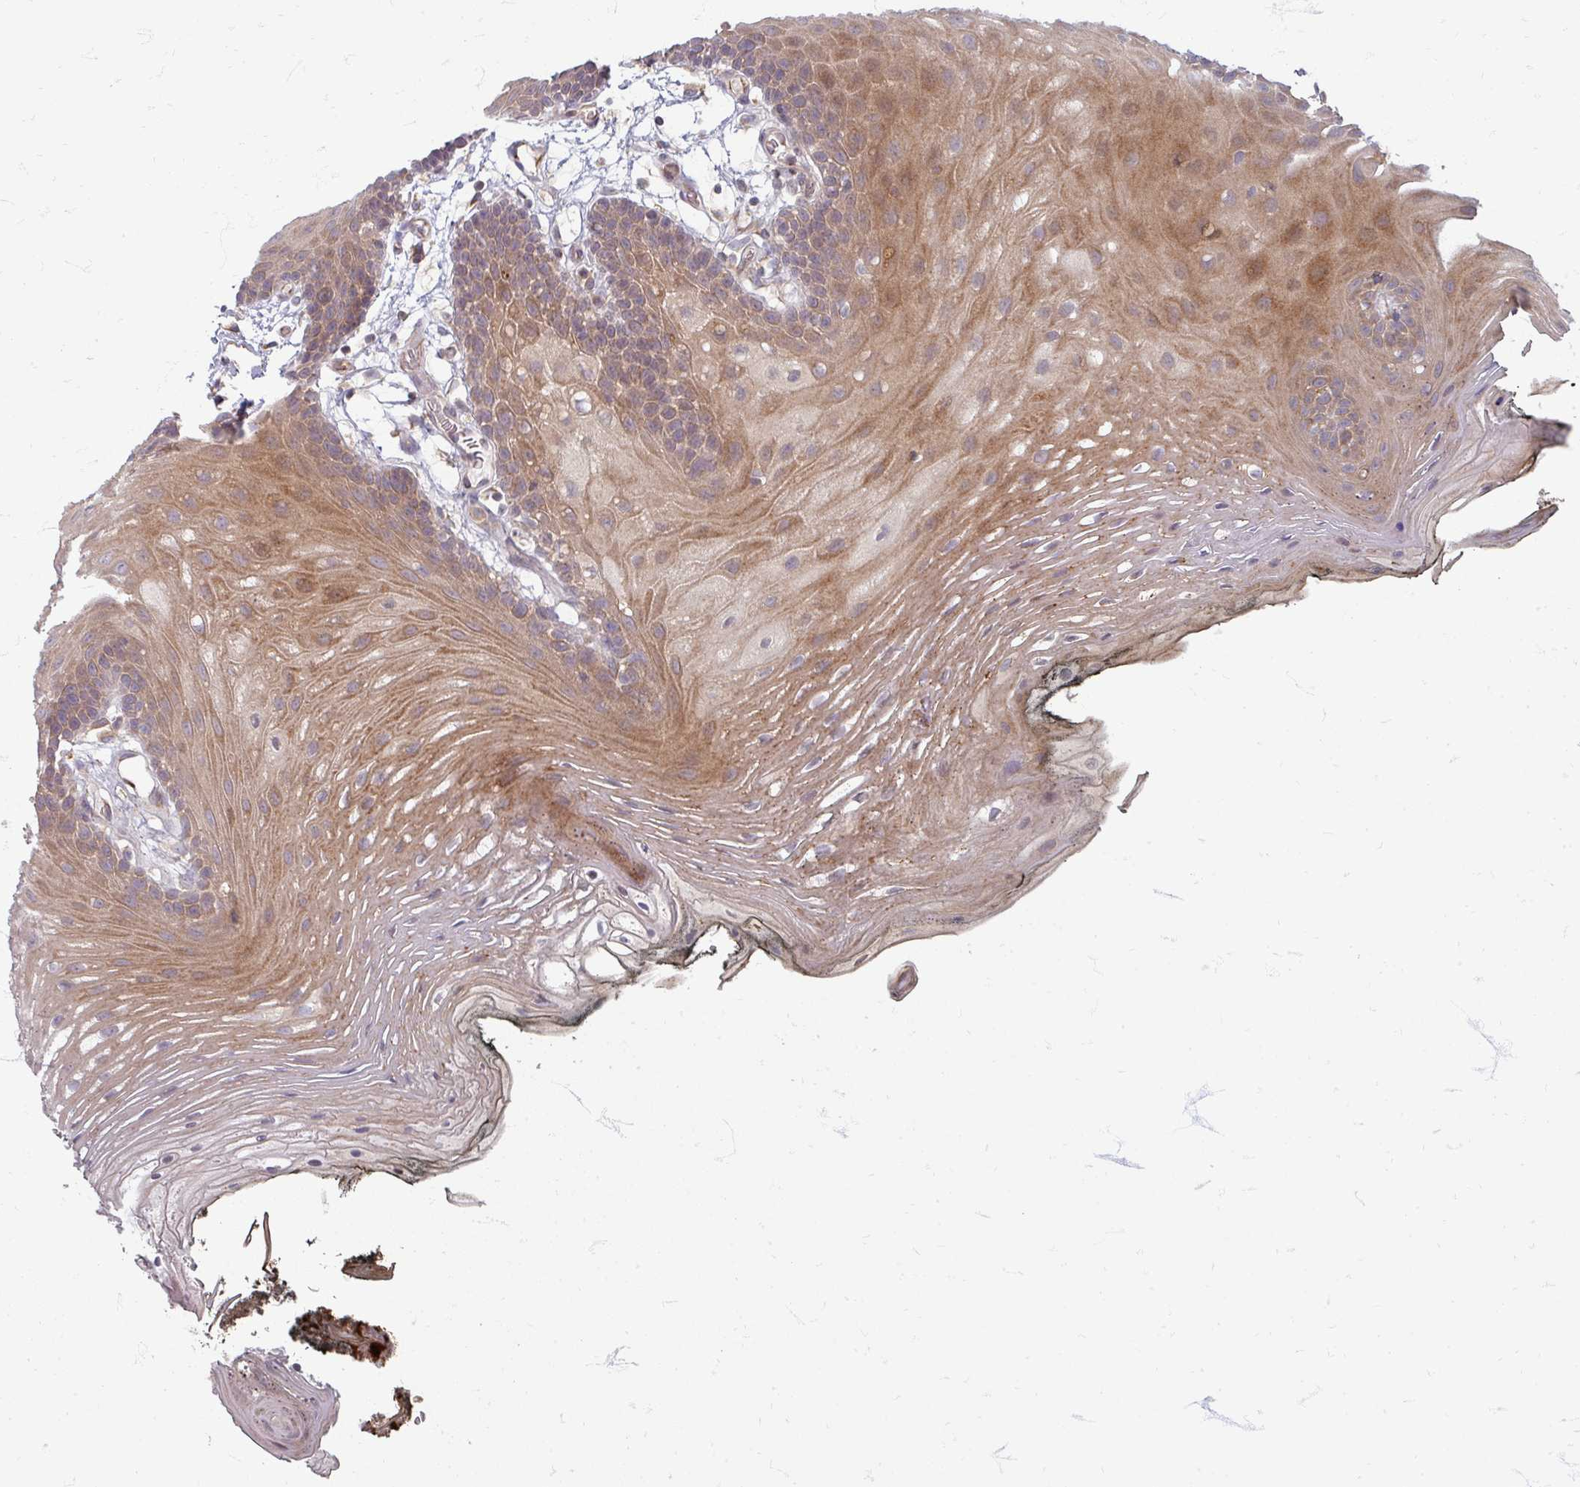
{"staining": {"intensity": "moderate", "quantity": ">75%", "location": "cytoplasmic/membranous"}, "tissue": "oral mucosa", "cell_type": "Squamous epithelial cells", "image_type": "normal", "snomed": [{"axis": "morphology", "description": "Normal tissue, NOS"}, {"axis": "topography", "description": "Oral tissue"}, {"axis": "topography", "description": "Tounge, NOS"}], "caption": "The micrograph shows staining of unremarkable oral mucosa, revealing moderate cytoplasmic/membranous protein staining (brown color) within squamous epithelial cells.", "gene": "STAM", "patient": {"sex": "female", "age": 81}}